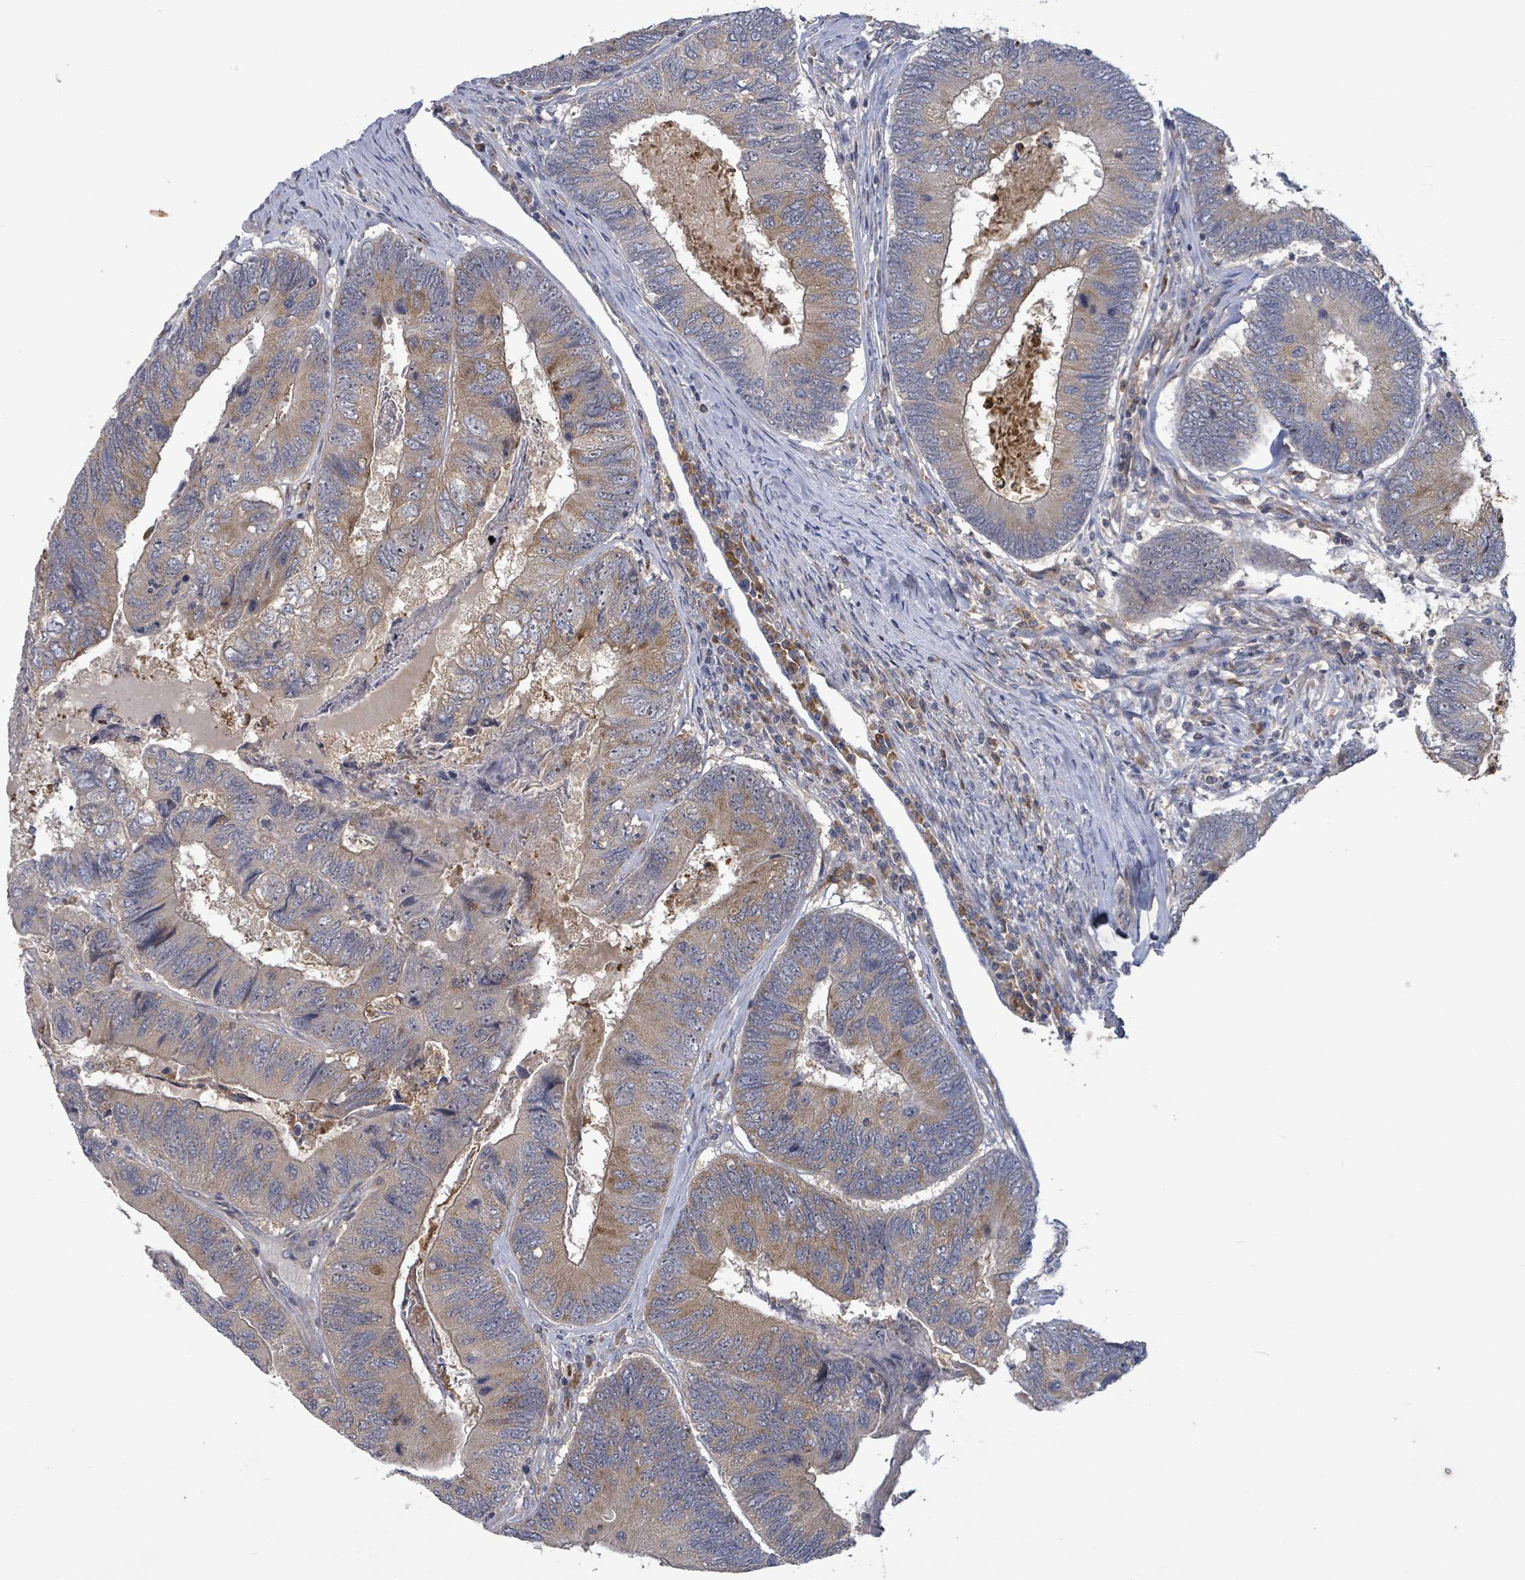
{"staining": {"intensity": "moderate", "quantity": "25%-75%", "location": "cytoplasmic/membranous"}, "tissue": "colorectal cancer", "cell_type": "Tumor cells", "image_type": "cancer", "snomed": [{"axis": "morphology", "description": "Adenocarcinoma, NOS"}, {"axis": "topography", "description": "Colon"}], "caption": "Adenocarcinoma (colorectal) tissue reveals moderate cytoplasmic/membranous expression in about 25%-75% of tumor cells", "gene": "SERPINE3", "patient": {"sex": "female", "age": 67}}